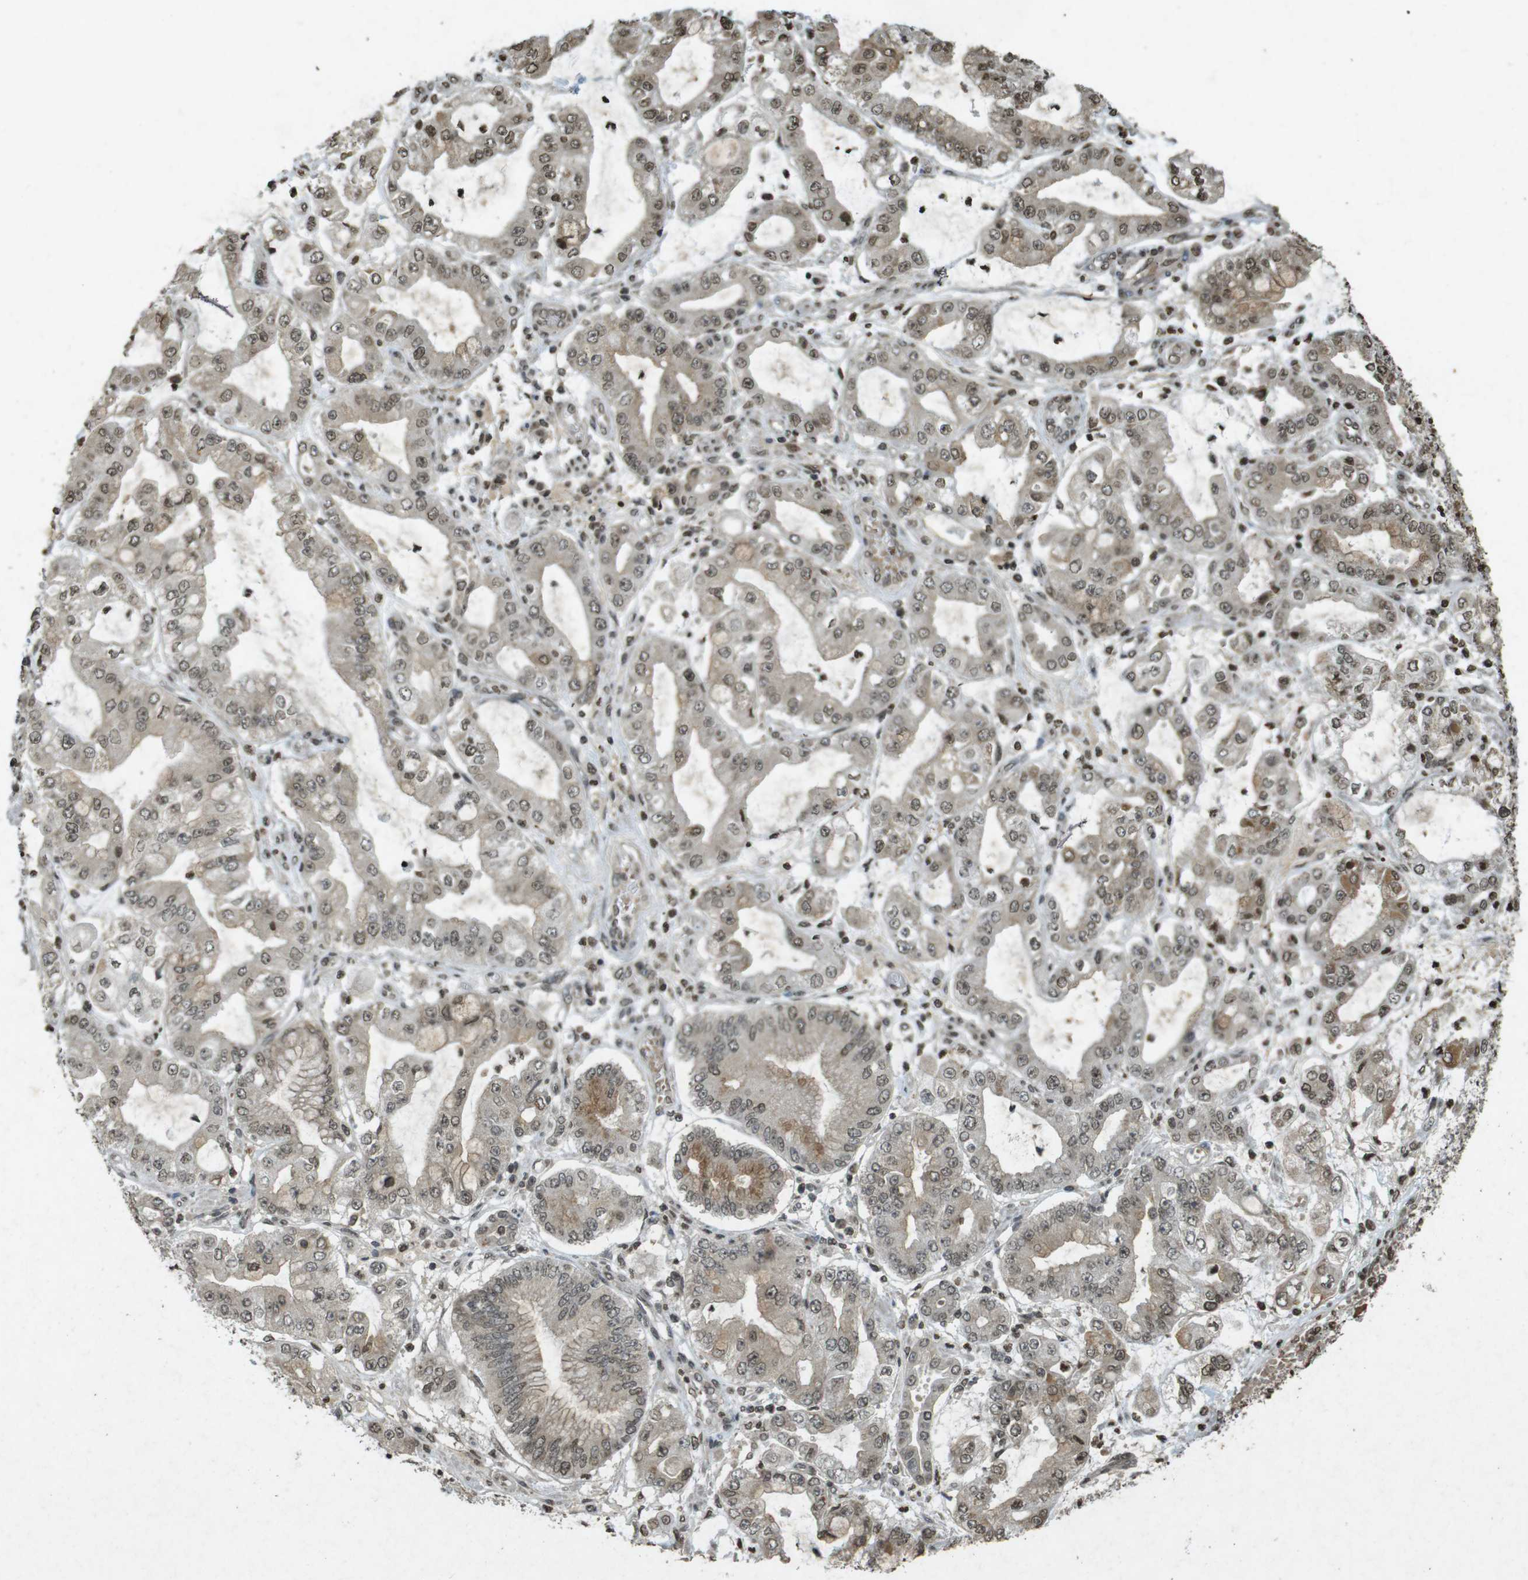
{"staining": {"intensity": "weak", "quantity": ">75%", "location": "nuclear"}, "tissue": "stomach cancer", "cell_type": "Tumor cells", "image_type": "cancer", "snomed": [{"axis": "morphology", "description": "Adenocarcinoma, NOS"}, {"axis": "topography", "description": "Stomach"}], "caption": "Stomach adenocarcinoma tissue exhibits weak nuclear staining in approximately >75% of tumor cells, visualized by immunohistochemistry.", "gene": "ORC4", "patient": {"sex": "male", "age": 76}}